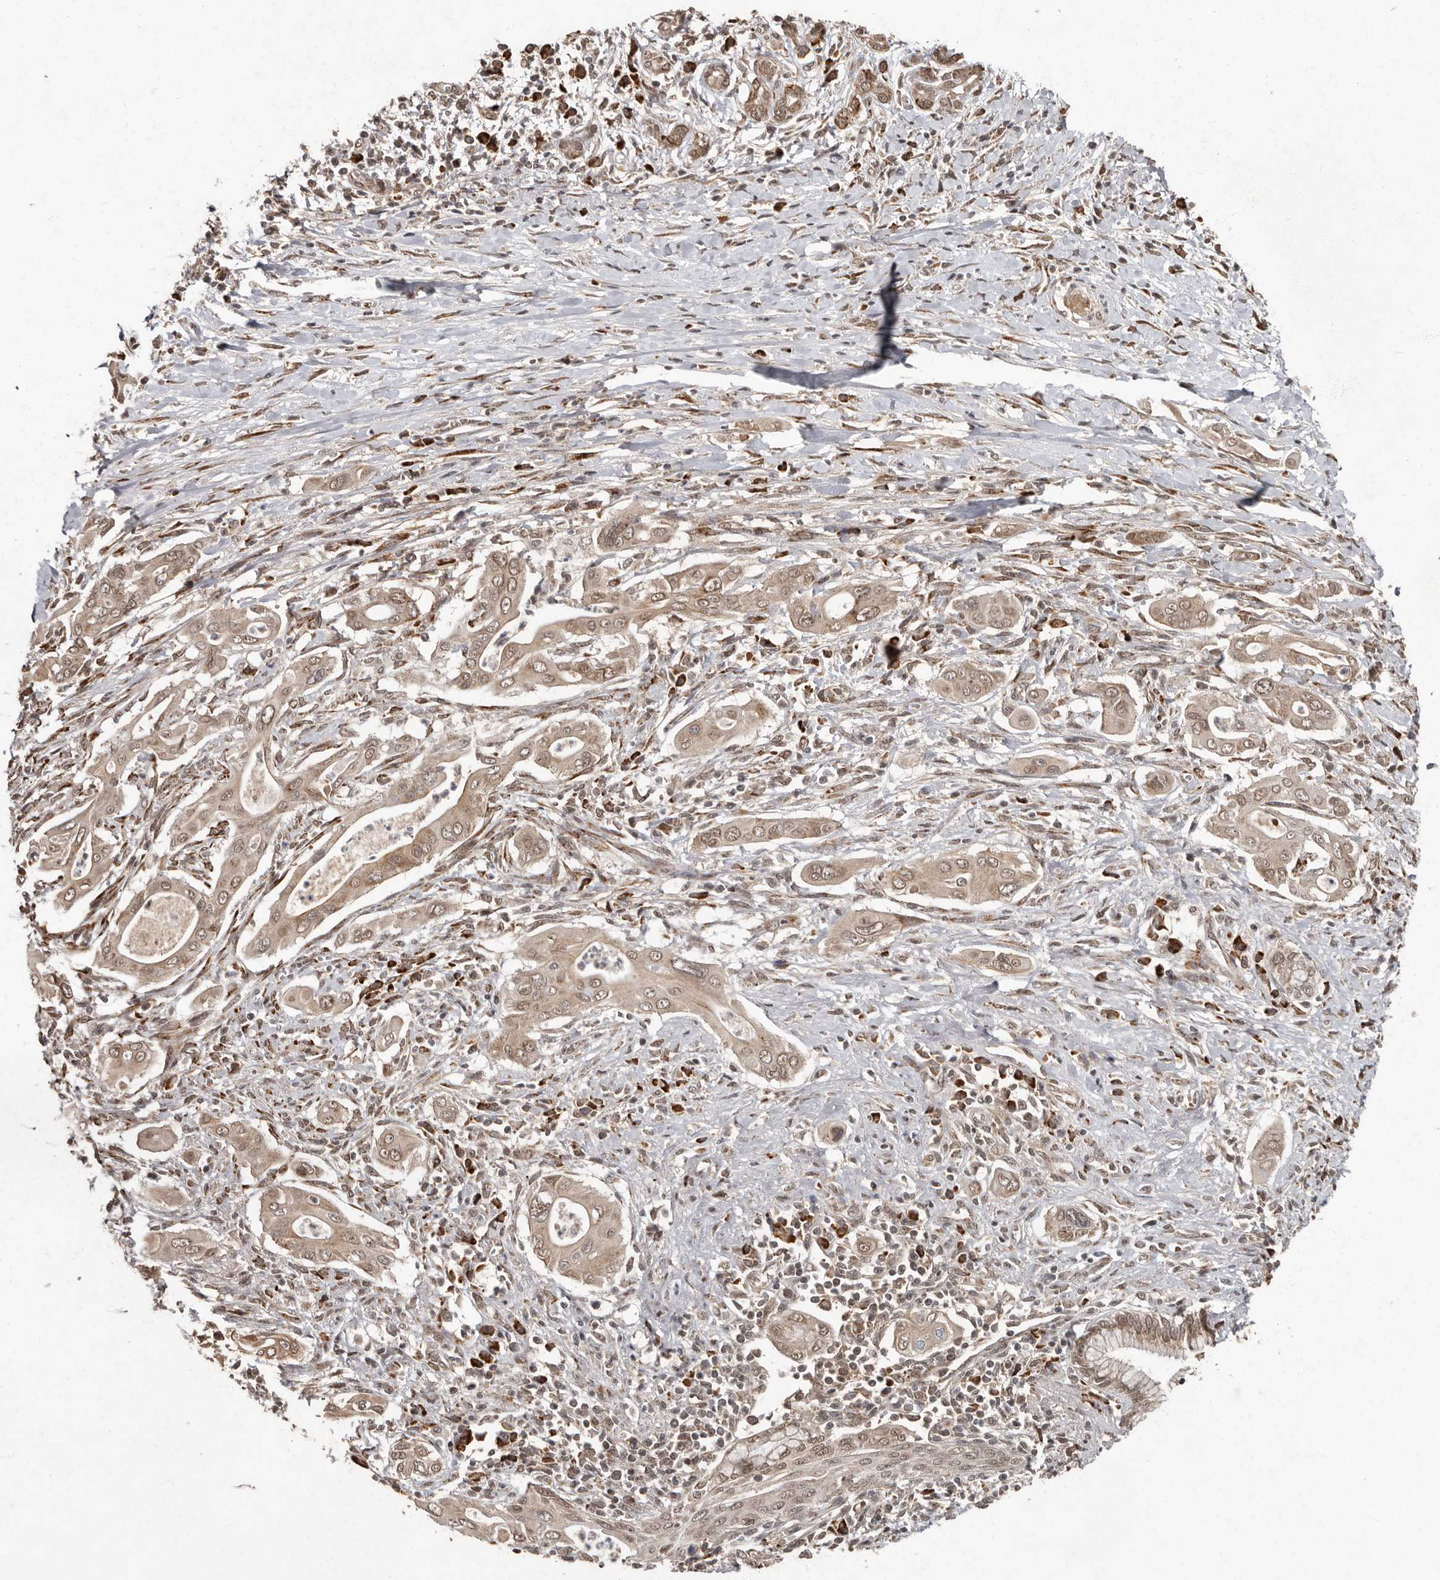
{"staining": {"intensity": "weak", "quantity": ">75%", "location": "cytoplasmic/membranous,nuclear"}, "tissue": "pancreatic cancer", "cell_type": "Tumor cells", "image_type": "cancer", "snomed": [{"axis": "morphology", "description": "Adenocarcinoma, NOS"}, {"axis": "topography", "description": "Pancreas"}], "caption": "Immunohistochemical staining of pancreatic adenocarcinoma reveals weak cytoplasmic/membranous and nuclear protein expression in about >75% of tumor cells. Using DAB (3,3'-diaminobenzidine) (brown) and hematoxylin (blue) stains, captured at high magnification using brightfield microscopy.", "gene": "LRGUK", "patient": {"sex": "male", "age": 58}}